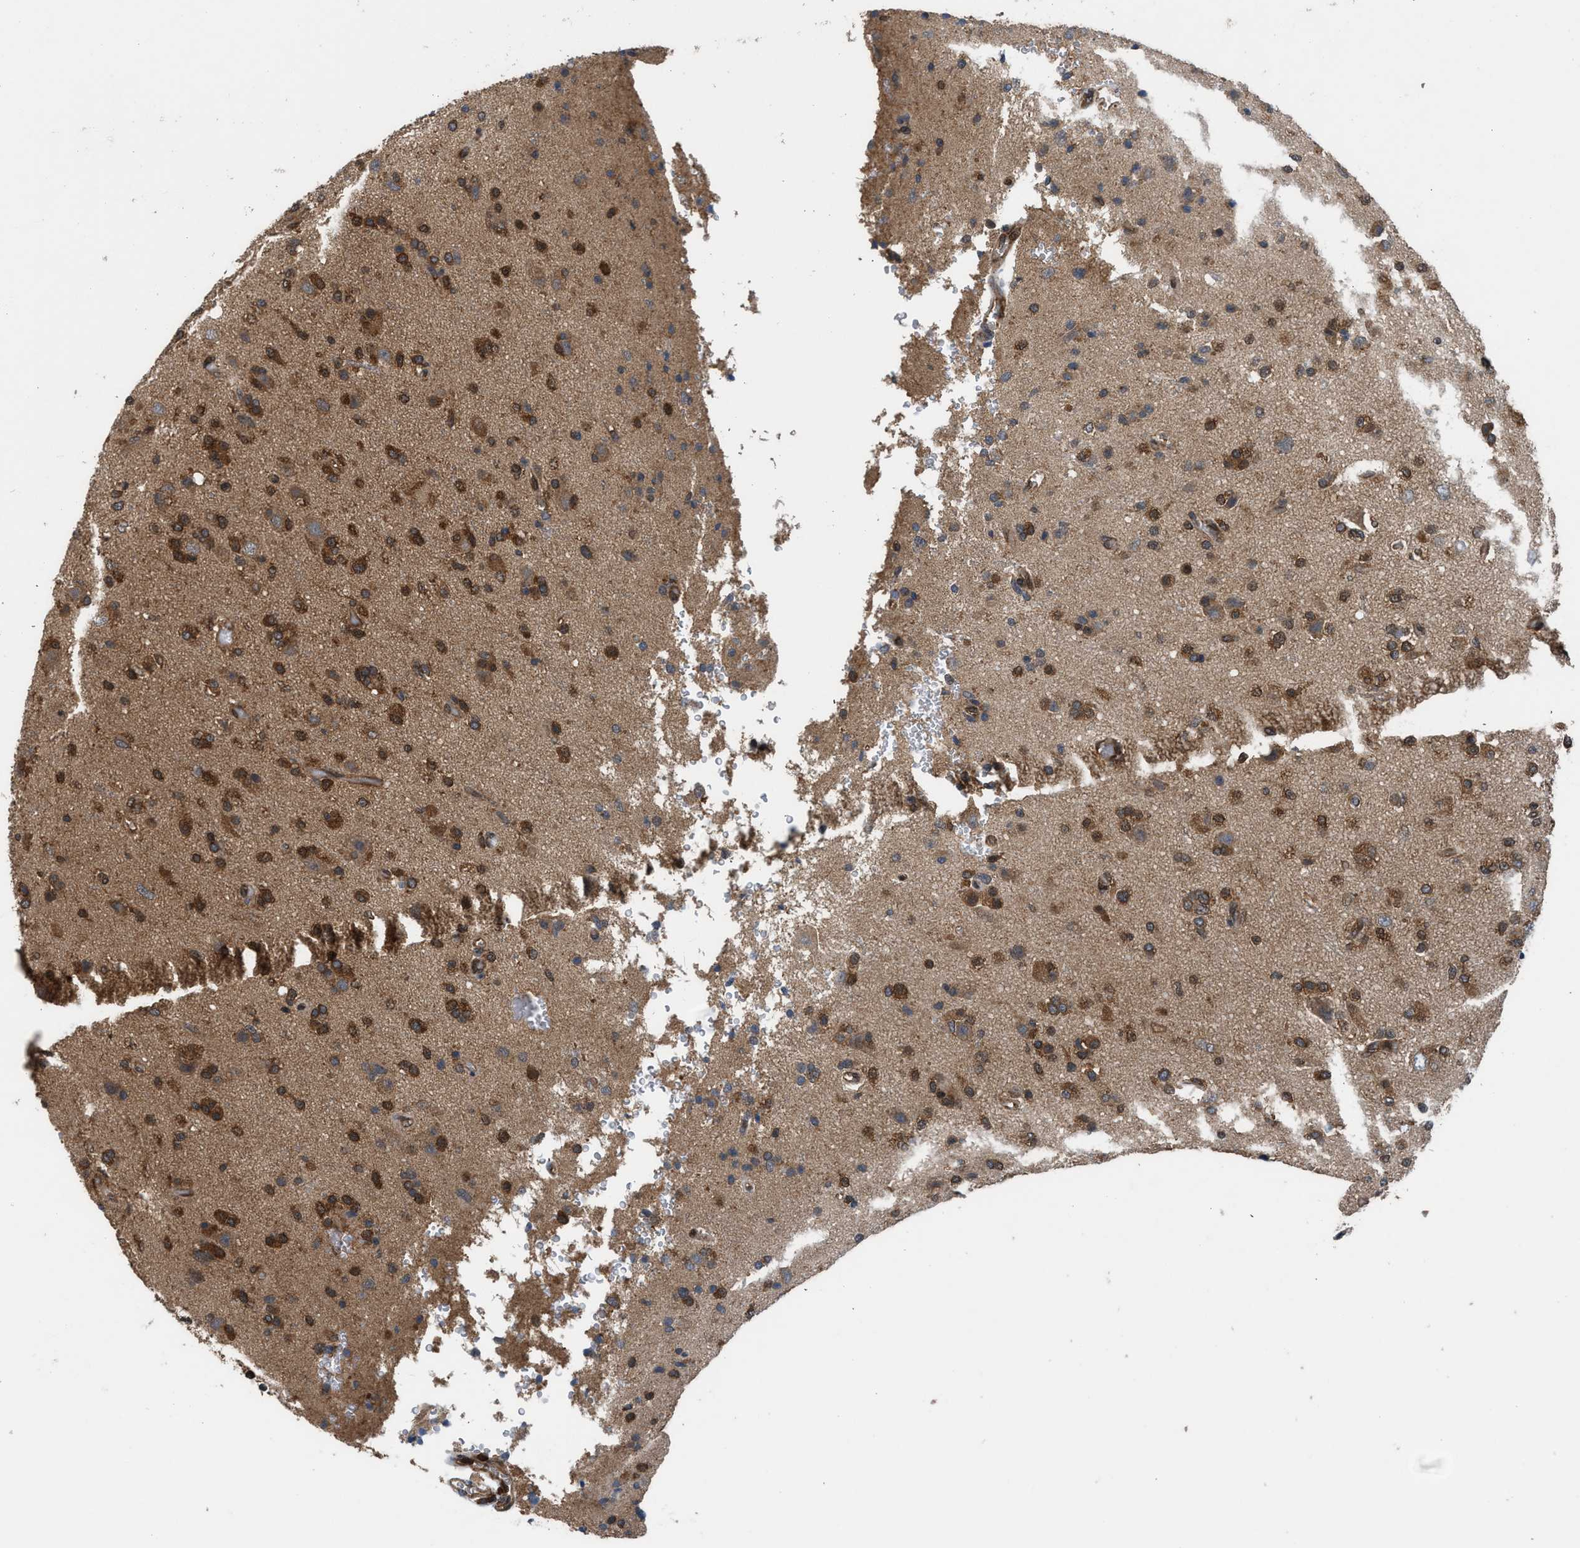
{"staining": {"intensity": "strong", "quantity": "25%-75%", "location": "cytoplasmic/membranous"}, "tissue": "glioma", "cell_type": "Tumor cells", "image_type": "cancer", "snomed": [{"axis": "morphology", "description": "Glioma, malignant, High grade"}, {"axis": "topography", "description": "Brain"}], "caption": "A high-resolution photomicrograph shows IHC staining of glioma, which demonstrates strong cytoplasmic/membranous expression in approximately 25%-75% of tumor cells.", "gene": "OXSR1", "patient": {"sex": "male", "age": 47}}